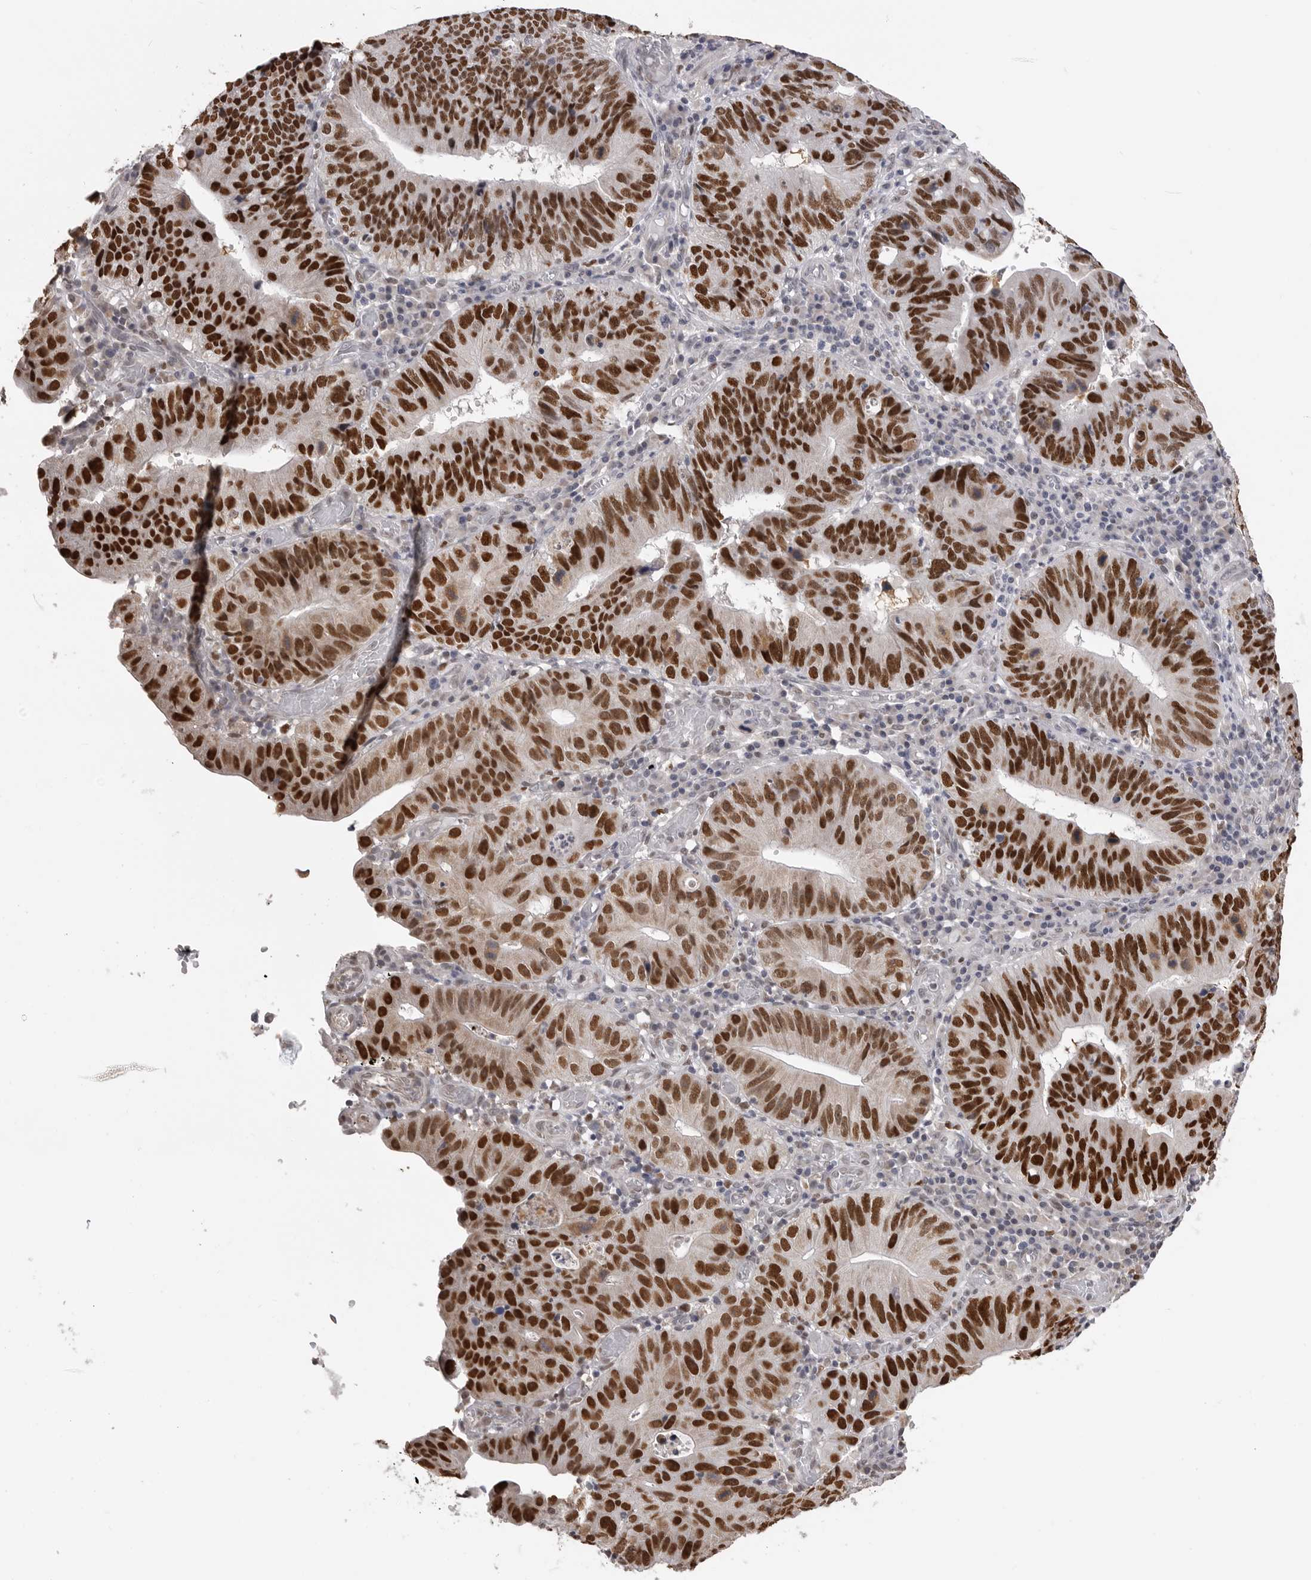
{"staining": {"intensity": "strong", "quantity": ">75%", "location": "nuclear"}, "tissue": "stomach cancer", "cell_type": "Tumor cells", "image_type": "cancer", "snomed": [{"axis": "morphology", "description": "Adenocarcinoma, NOS"}, {"axis": "topography", "description": "Stomach"}], "caption": "A photomicrograph of stomach adenocarcinoma stained for a protein exhibits strong nuclear brown staining in tumor cells.", "gene": "SMARCC1", "patient": {"sex": "male", "age": 59}}